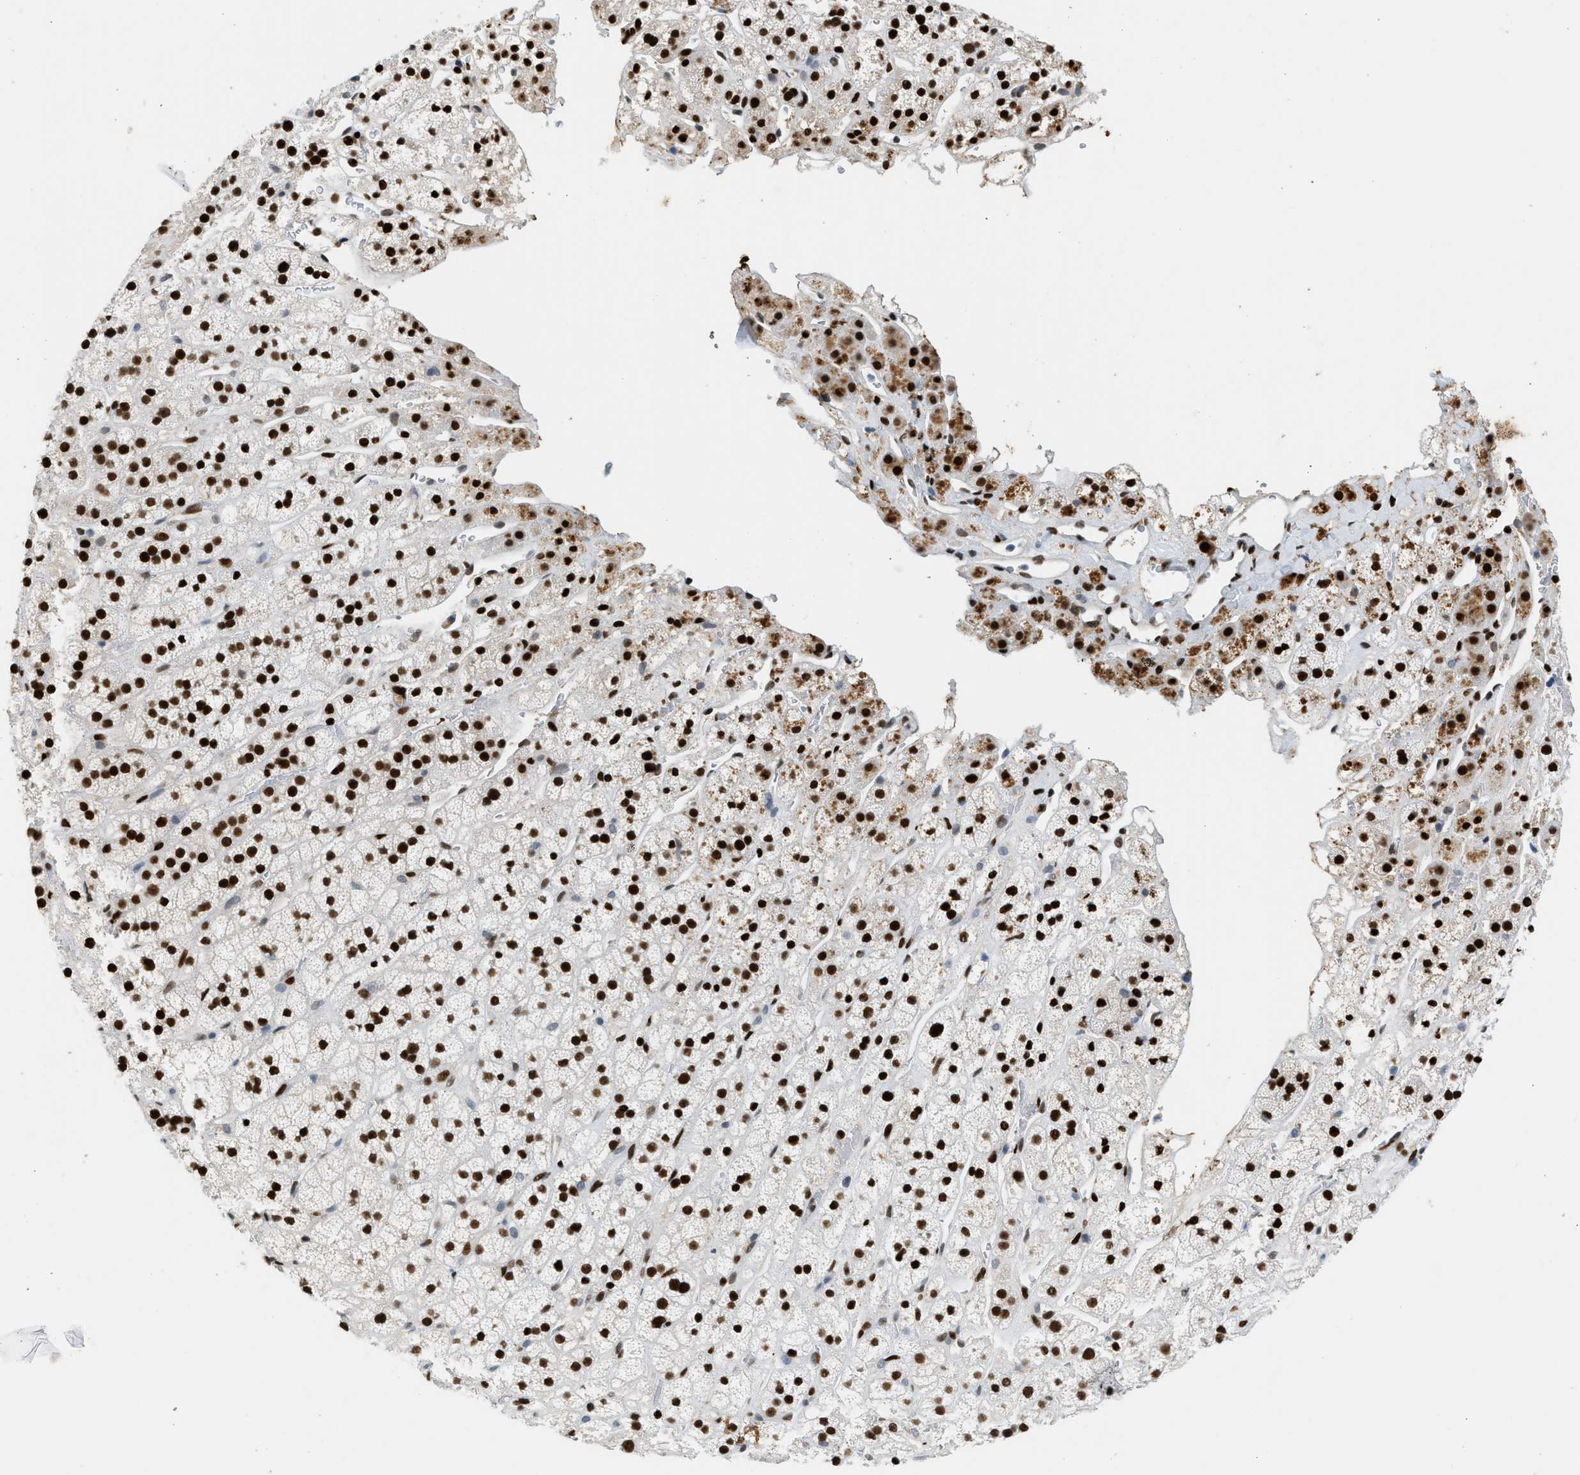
{"staining": {"intensity": "strong", "quantity": ">75%", "location": "cytoplasmic/membranous"}, "tissue": "adrenal gland", "cell_type": "Glandular cells", "image_type": "normal", "snomed": [{"axis": "morphology", "description": "Normal tissue, NOS"}, {"axis": "topography", "description": "Adrenal gland"}], "caption": "Strong cytoplasmic/membranous protein staining is appreciated in approximately >75% of glandular cells in adrenal gland.", "gene": "ZBTB20", "patient": {"sex": "male", "age": 56}}